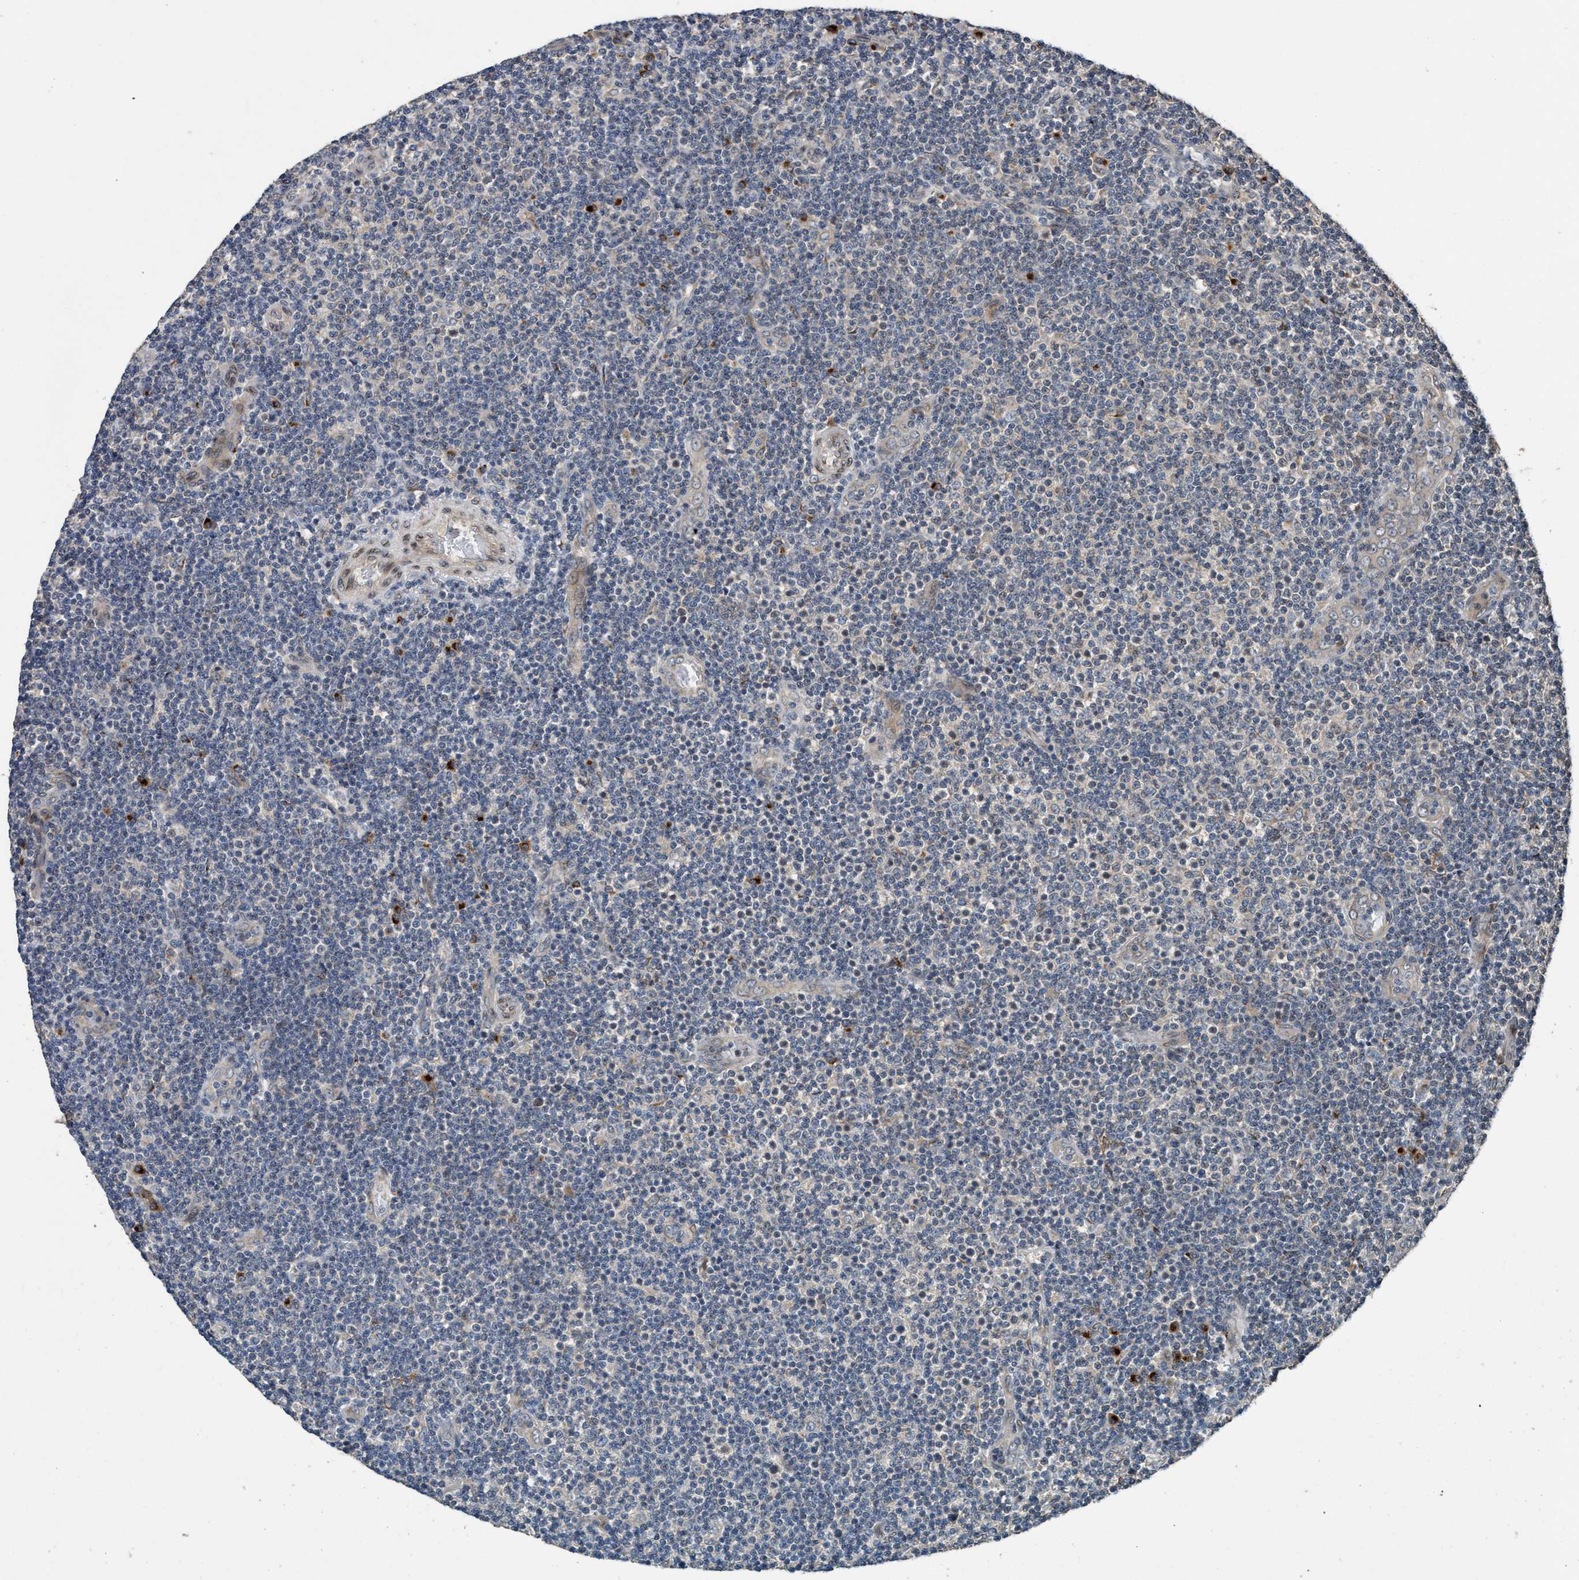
{"staining": {"intensity": "negative", "quantity": "none", "location": "none"}, "tissue": "lymphoma", "cell_type": "Tumor cells", "image_type": "cancer", "snomed": [{"axis": "morphology", "description": "Malignant lymphoma, non-Hodgkin's type, Low grade"}, {"axis": "topography", "description": "Lymph node"}], "caption": "Low-grade malignant lymphoma, non-Hodgkin's type stained for a protein using immunohistochemistry (IHC) shows no positivity tumor cells.", "gene": "MACC1", "patient": {"sex": "male", "age": 83}}